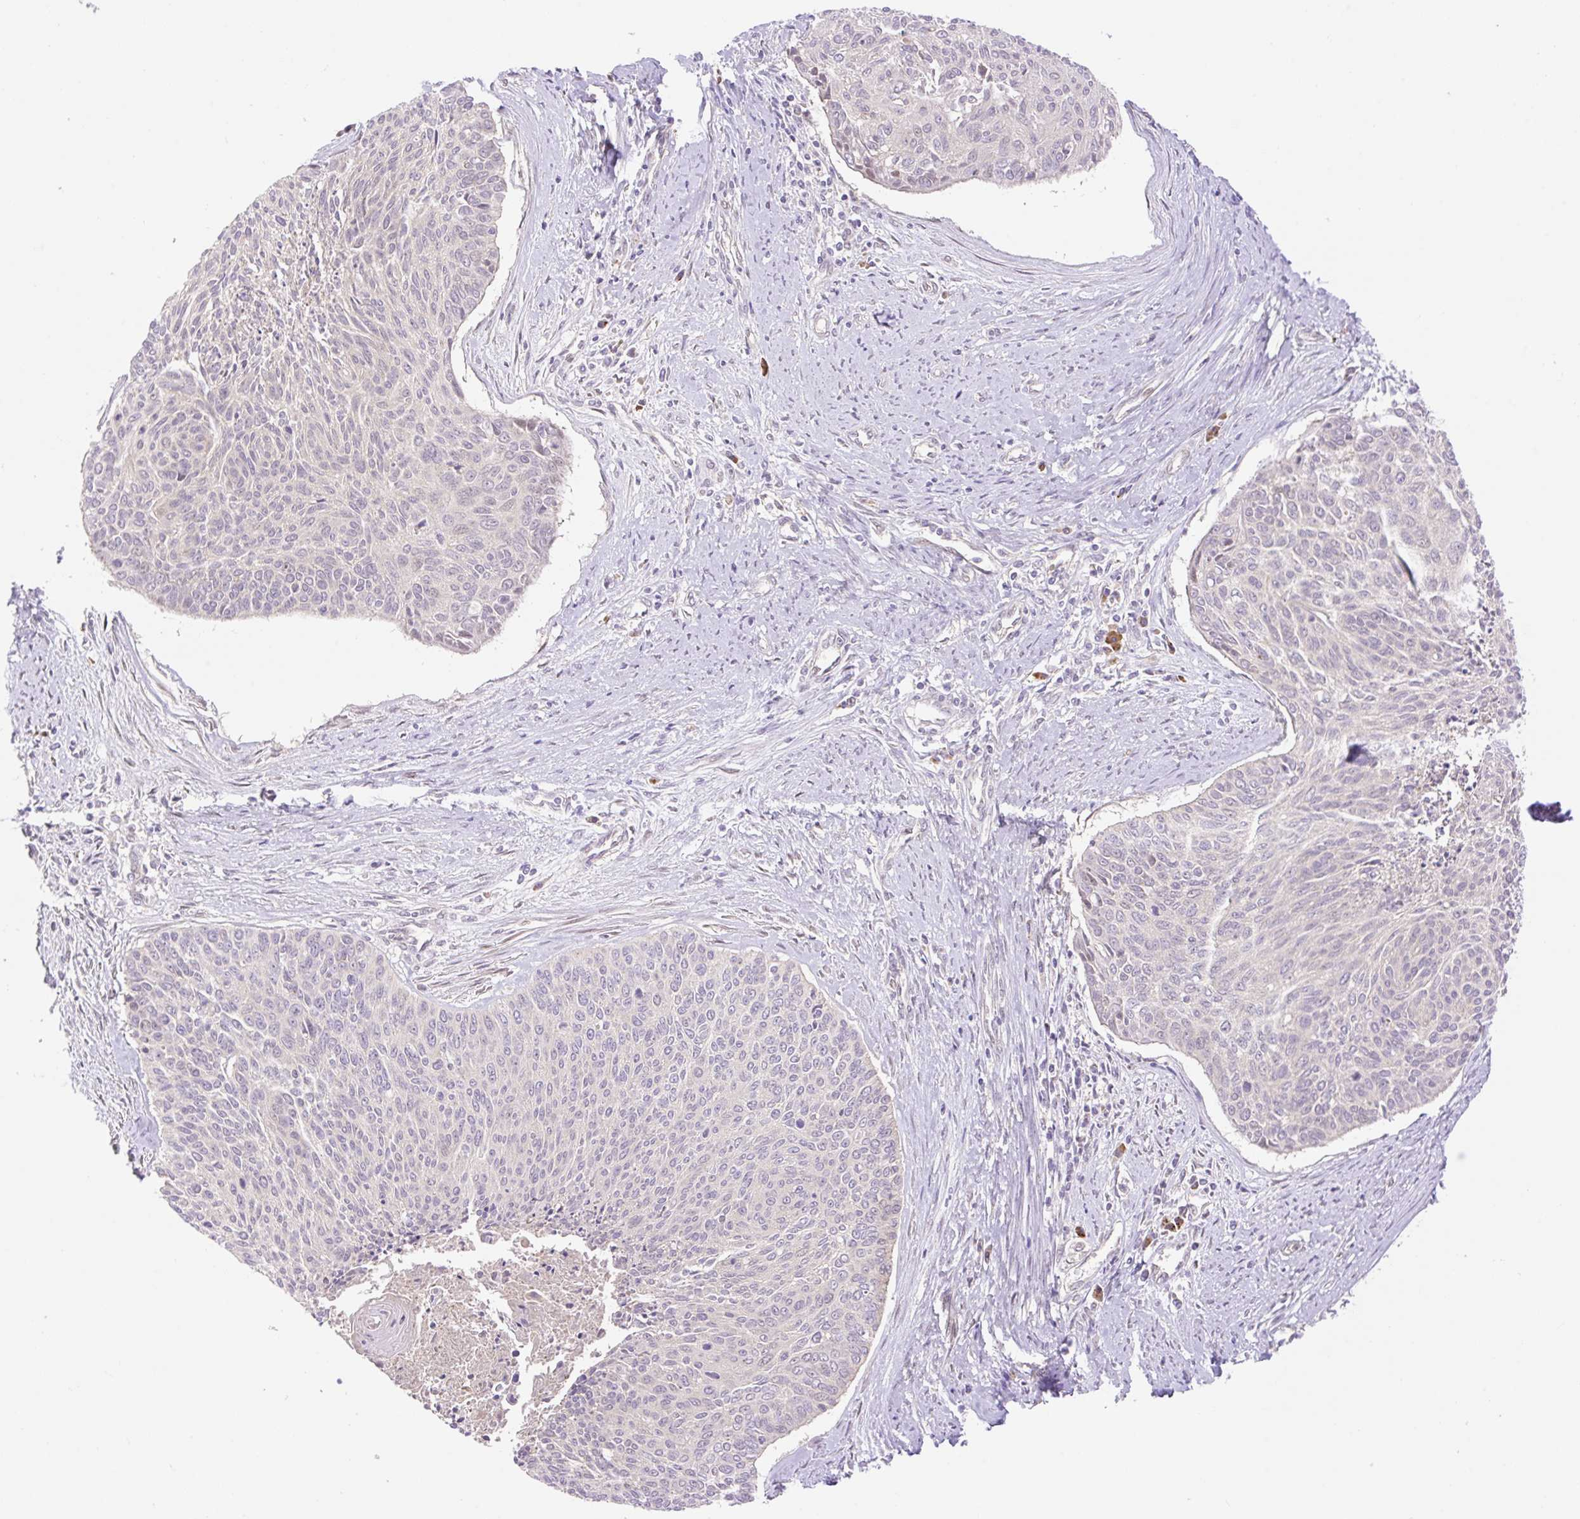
{"staining": {"intensity": "negative", "quantity": "none", "location": "none"}, "tissue": "cervical cancer", "cell_type": "Tumor cells", "image_type": "cancer", "snomed": [{"axis": "morphology", "description": "Squamous cell carcinoma, NOS"}, {"axis": "topography", "description": "Cervix"}], "caption": "An image of human cervical cancer is negative for staining in tumor cells.", "gene": "VPS25", "patient": {"sex": "female", "age": 55}}